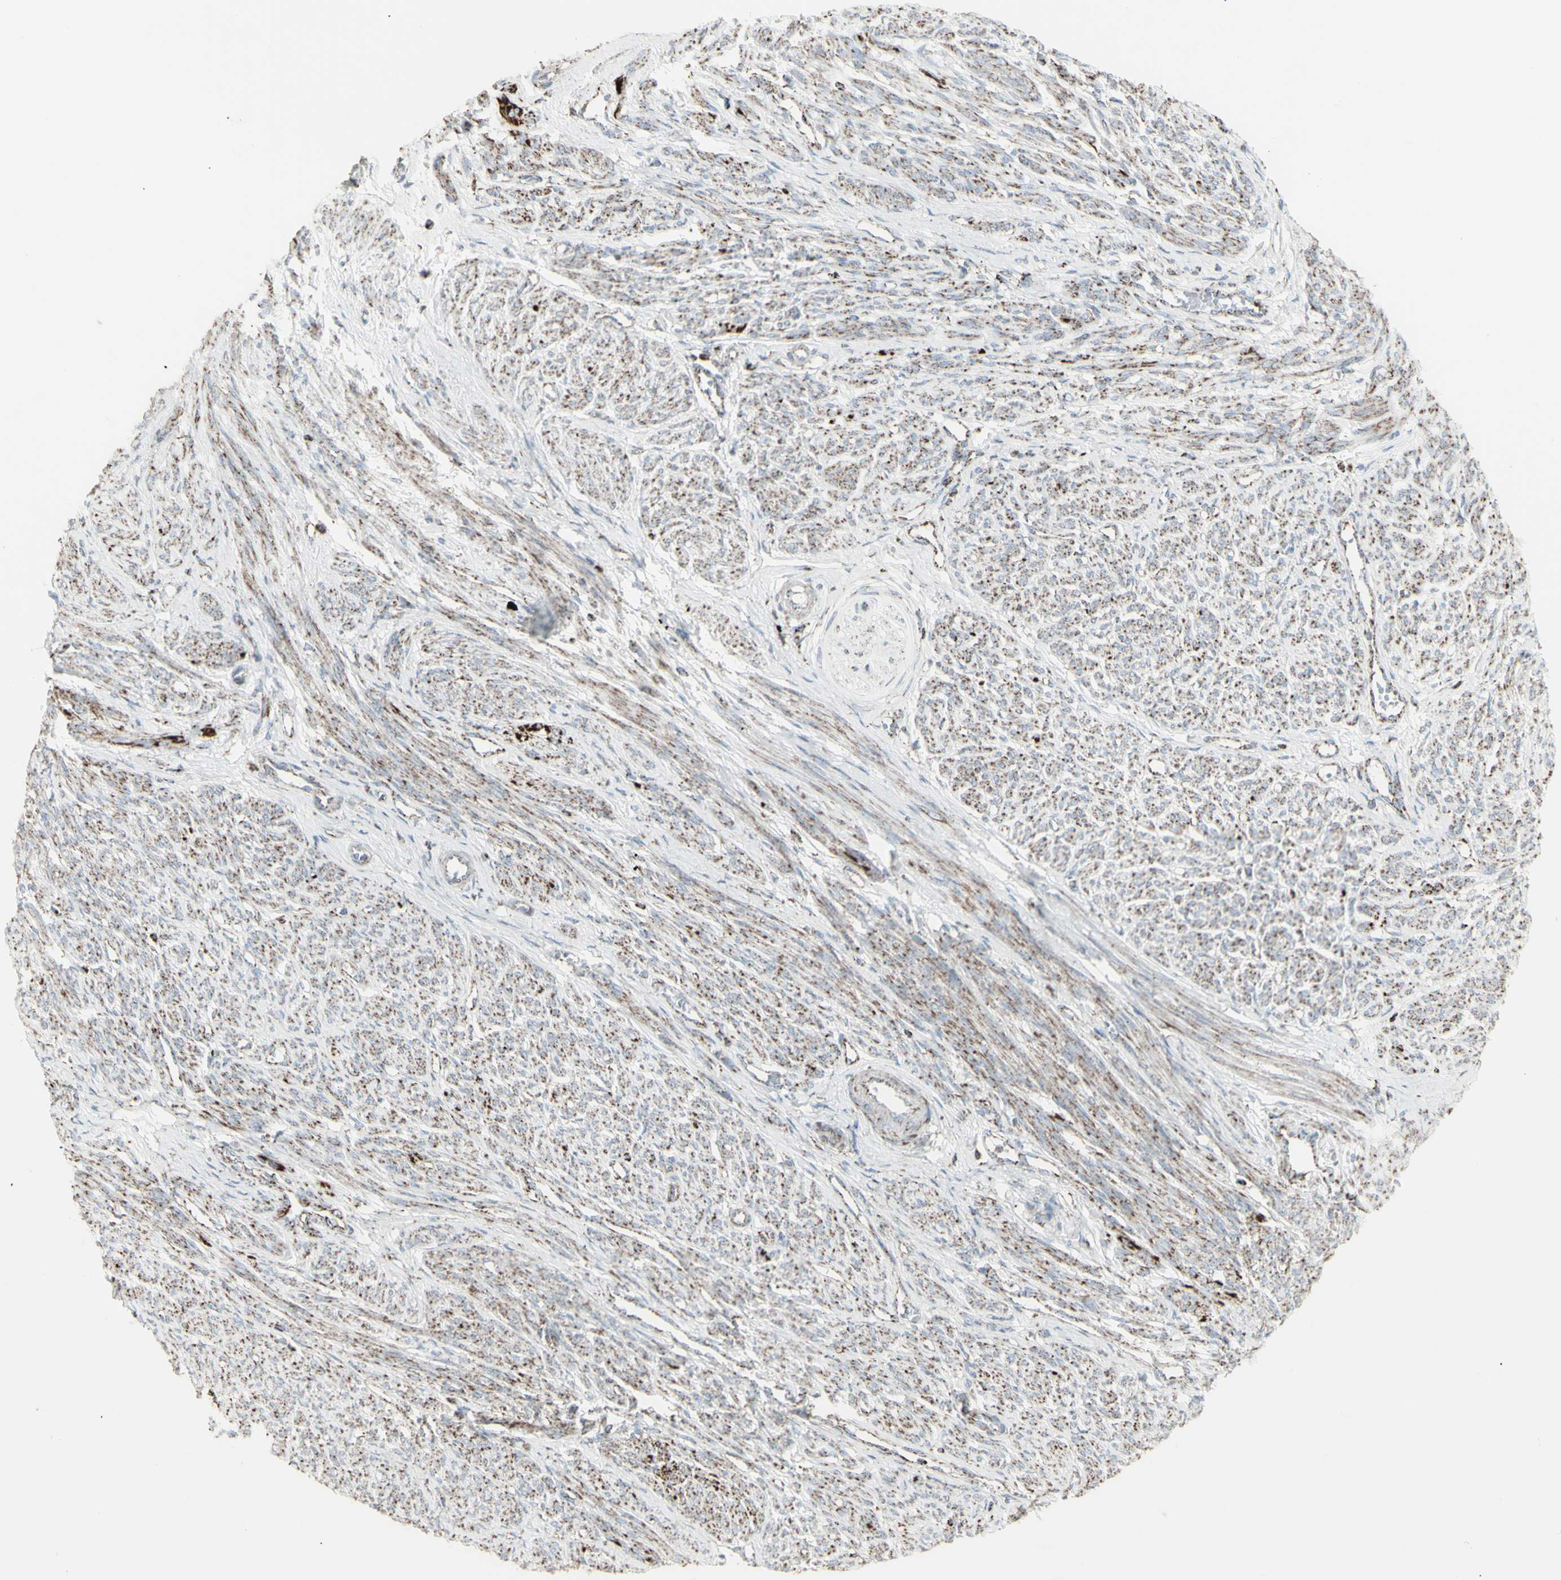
{"staining": {"intensity": "moderate", "quantity": "25%-75%", "location": "cytoplasmic/membranous"}, "tissue": "smooth muscle", "cell_type": "Smooth muscle cells", "image_type": "normal", "snomed": [{"axis": "morphology", "description": "Normal tissue, NOS"}, {"axis": "topography", "description": "Smooth muscle"}], "caption": "Protein staining demonstrates moderate cytoplasmic/membranous expression in about 25%-75% of smooth muscle cells in benign smooth muscle. The staining was performed using DAB (3,3'-diaminobenzidine) to visualize the protein expression in brown, while the nuclei were stained in blue with hematoxylin (Magnification: 20x).", "gene": "PLGRKT", "patient": {"sex": "female", "age": 65}}